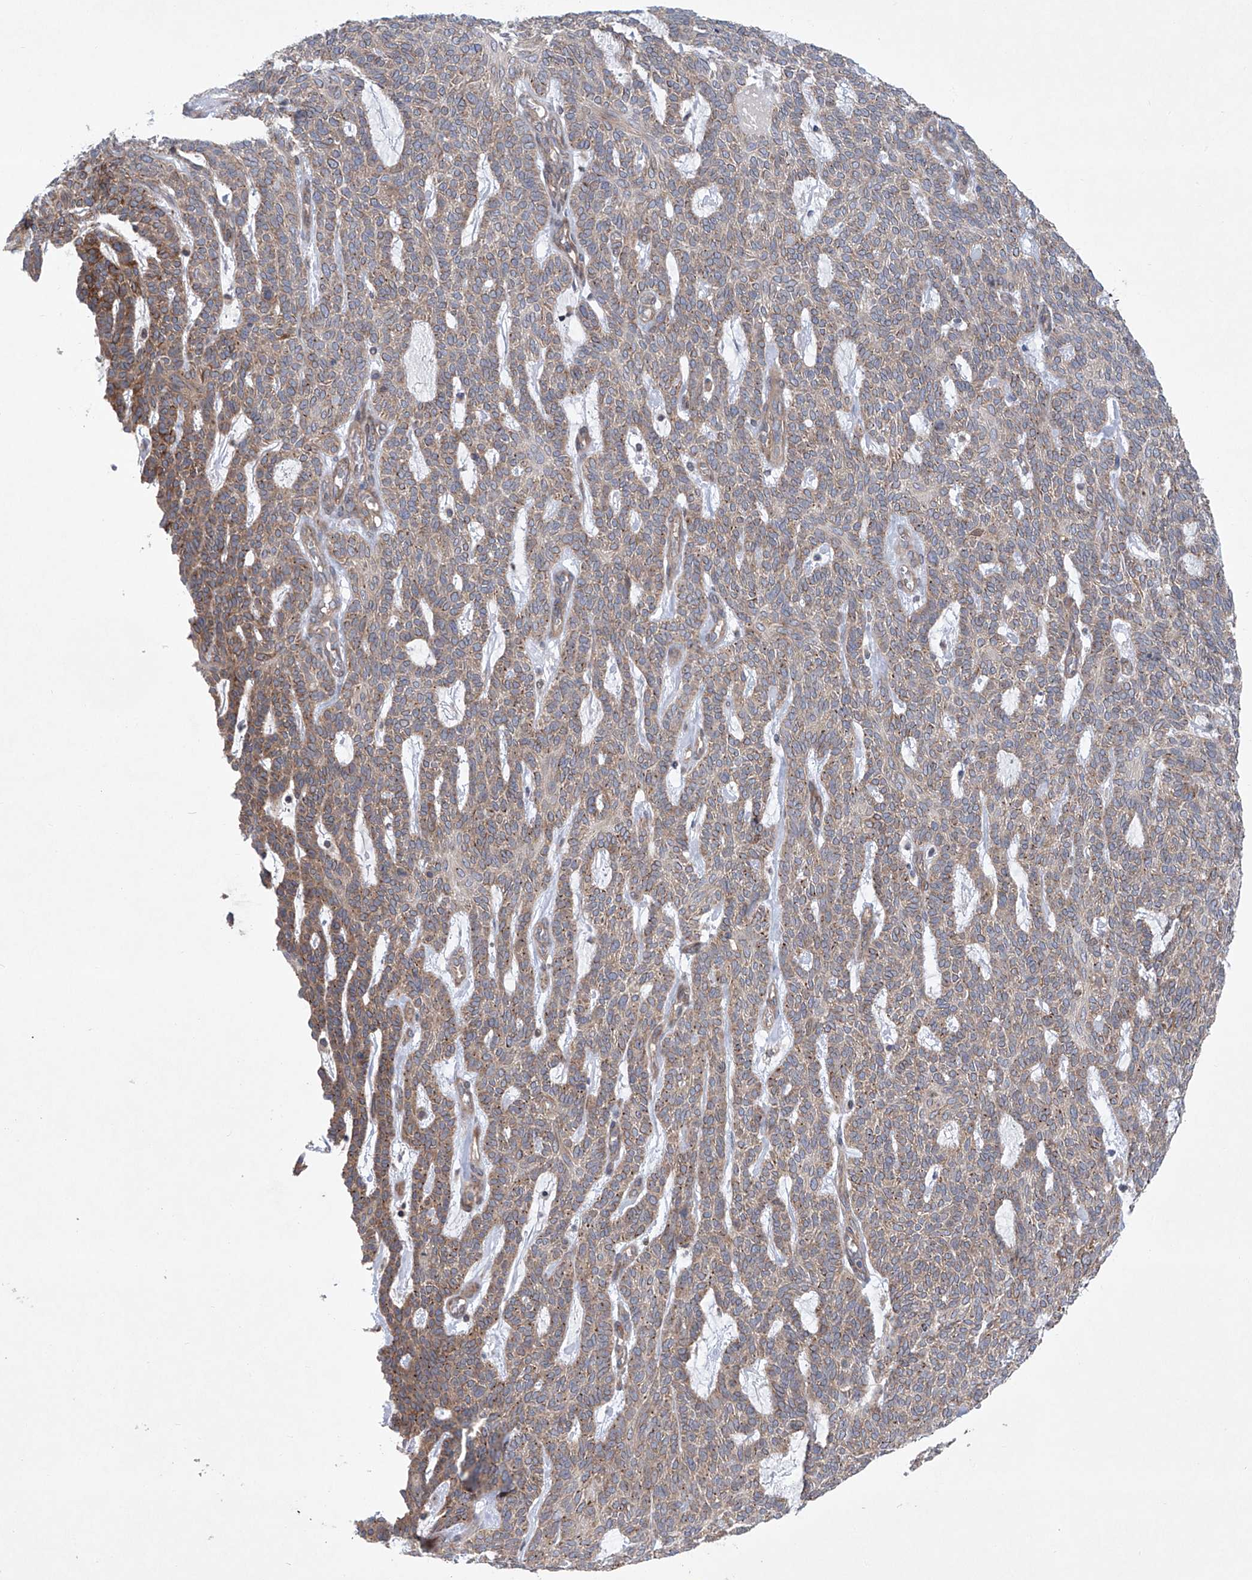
{"staining": {"intensity": "moderate", "quantity": "25%-75%", "location": "cytoplasmic/membranous"}, "tissue": "skin cancer", "cell_type": "Tumor cells", "image_type": "cancer", "snomed": [{"axis": "morphology", "description": "Squamous cell carcinoma, NOS"}, {"axis": "topography", "description": "Skin"}], "caption": "Immunohistochemical staining of human skin cancer (squamous cell carcinoma) reveals medium levels of moderate cytoplasmic/membranous protein staining in about 25%-75% of tumor cells.", "gene": "KLC4", "patient": {"sex": "female", "age": 90}}